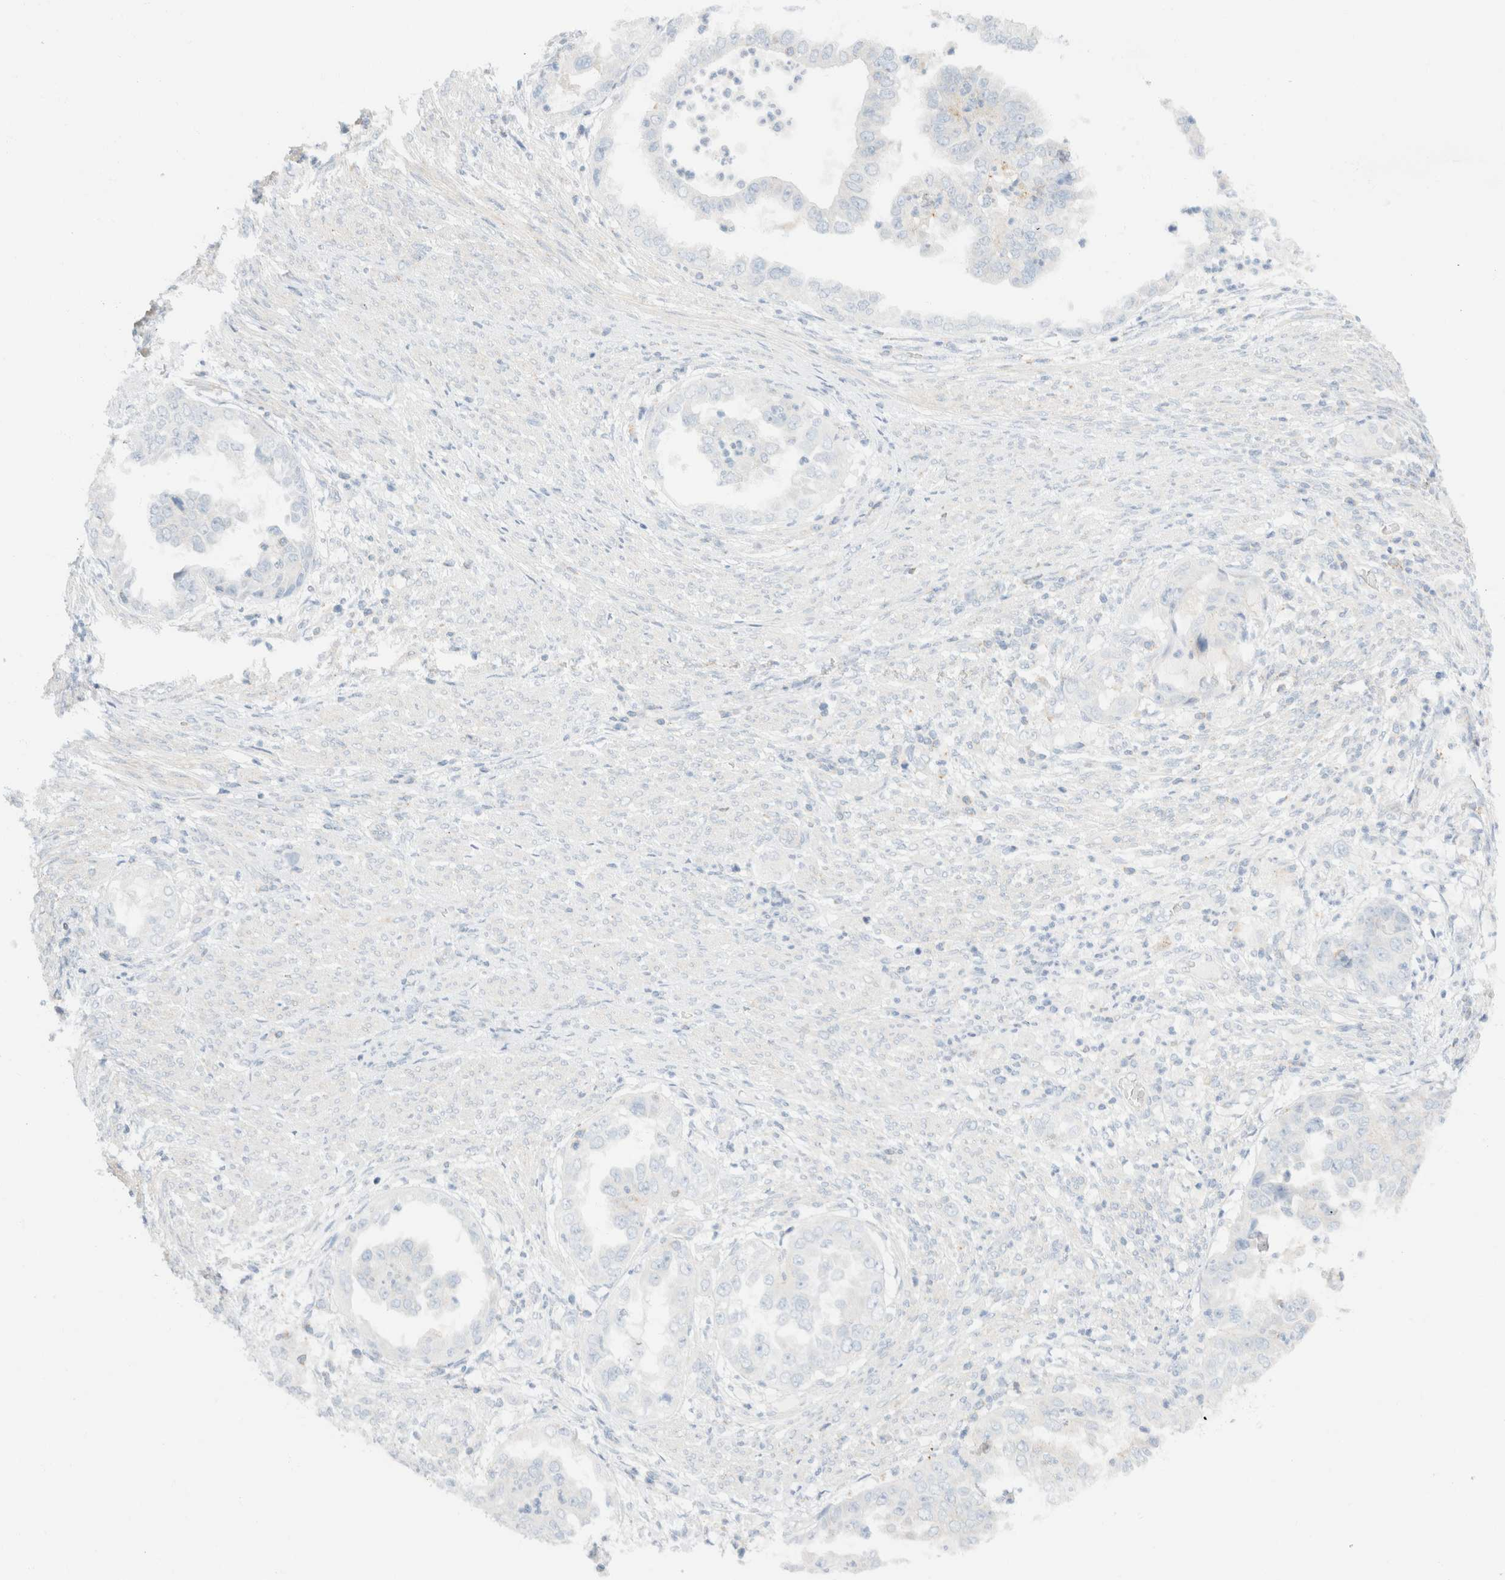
{"staining": {"intensity": "negative", "quantity": "none", "location": "none"}, "tissue": "endometrial cancer", "cell_type": "Tumor cells", "image_type": "cancer", "snomed": [{"axis": "morphology", "description": "Adenocarcinoma, NOS"}, {"axis": "topography", "description": "Endometrium"}], "caption": "An immunohistochemistry image of endometrial cancer is shown. There is no staining in tumor cells of endometrial cancer. Nuclei are stained in blue.", "gene": "SH3GLB2", "patient": {"sex": "female", "age": 85}}